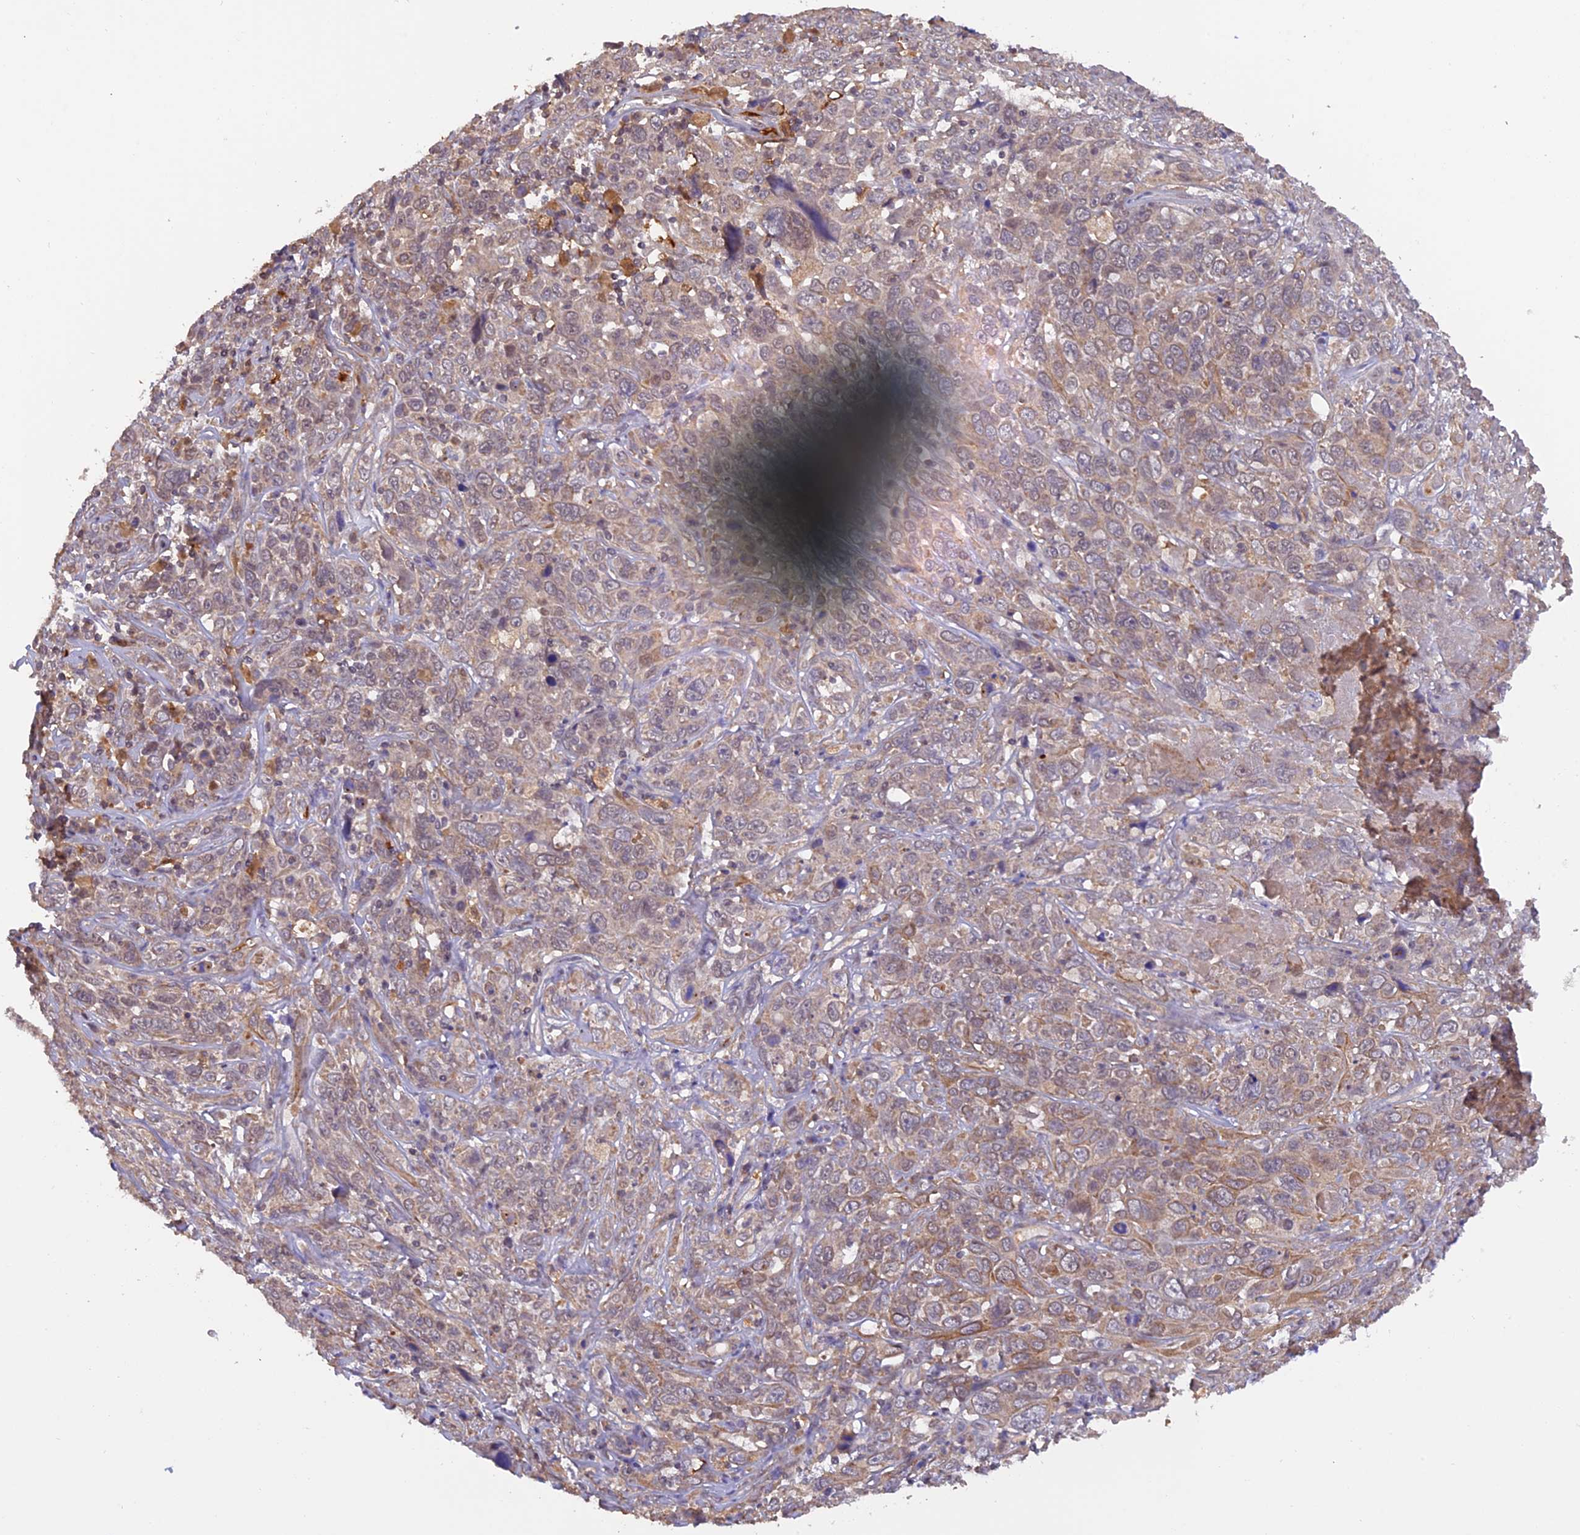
{"staining": {"intensity": "weak", "quantity": "25%-75%", "location": "cytoplasmic/membranous"}, "tissue": "cervical cancer", "cell_type": "Tumor cells", "image_type": "cancer", "snomed": [{"axis": "morphology", "description": "Squamous cell carcinoma, NOS"}, {"axis": "topography", "description": "Cervix"}], "caption": "Protein analysis of cervical squamous cell carcinoma tissue displays weak cytoplasmic/membranous expression in approximately 25%-75% of tumor cells.", "gene": "MNS1", "patient": {"sex": "female", "age": 46}}